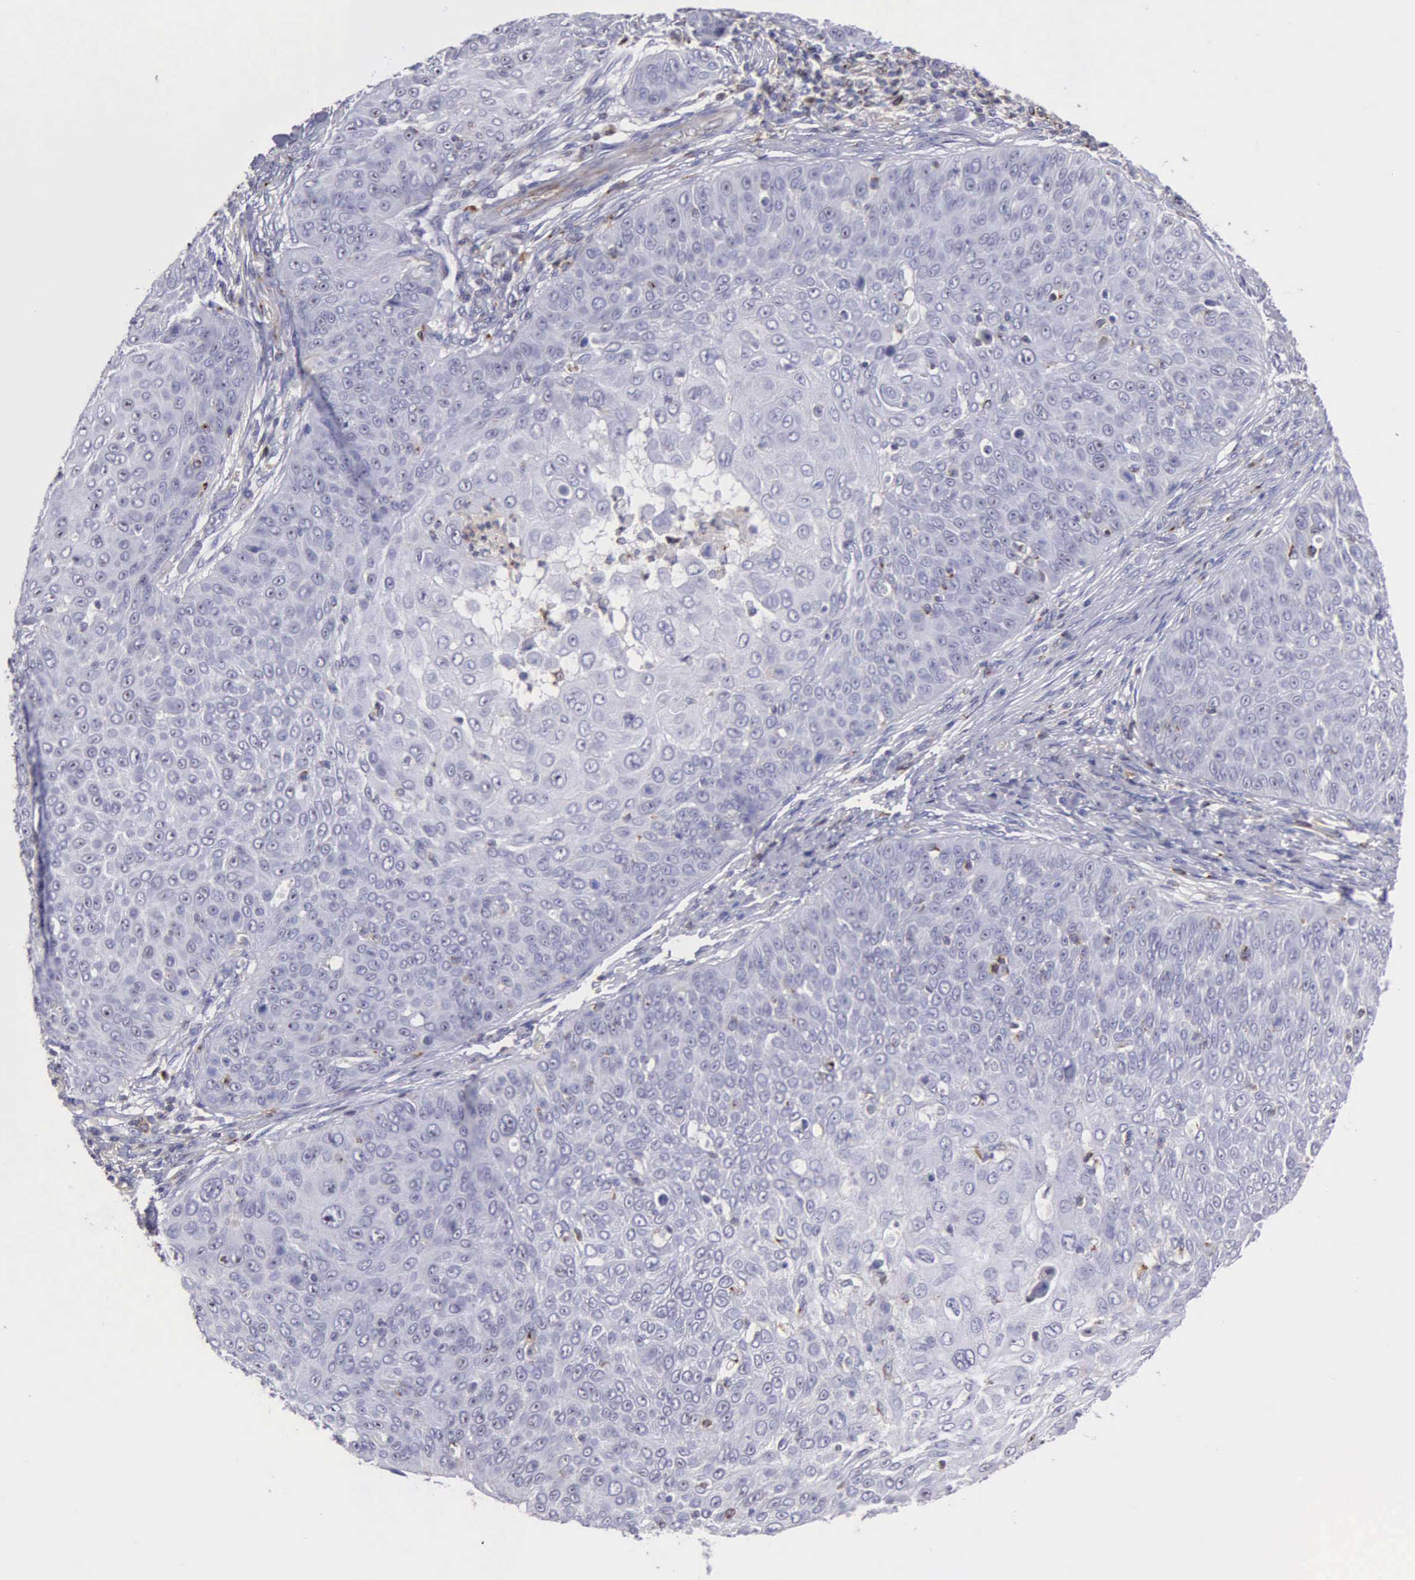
{"staining": {"intensity": "negative", "quantity": "none", "location": "none"}, "tissue": "skin cancer", "cell_type": "Tumor cells", "image_type": "cancer", "snomed": [{"axis": "morphology", "description": "Squamous cell carcinoma, NOS"}, {"axis": "topography", "description": "Skin"}], "caption": "This is a image of immunohistochemistry staining of skin cancer (squamous cell carcinoma), which shows no staining in tumor cells.", "gene": "SRGN", "patient": {"sex": "male", "age": 82}}